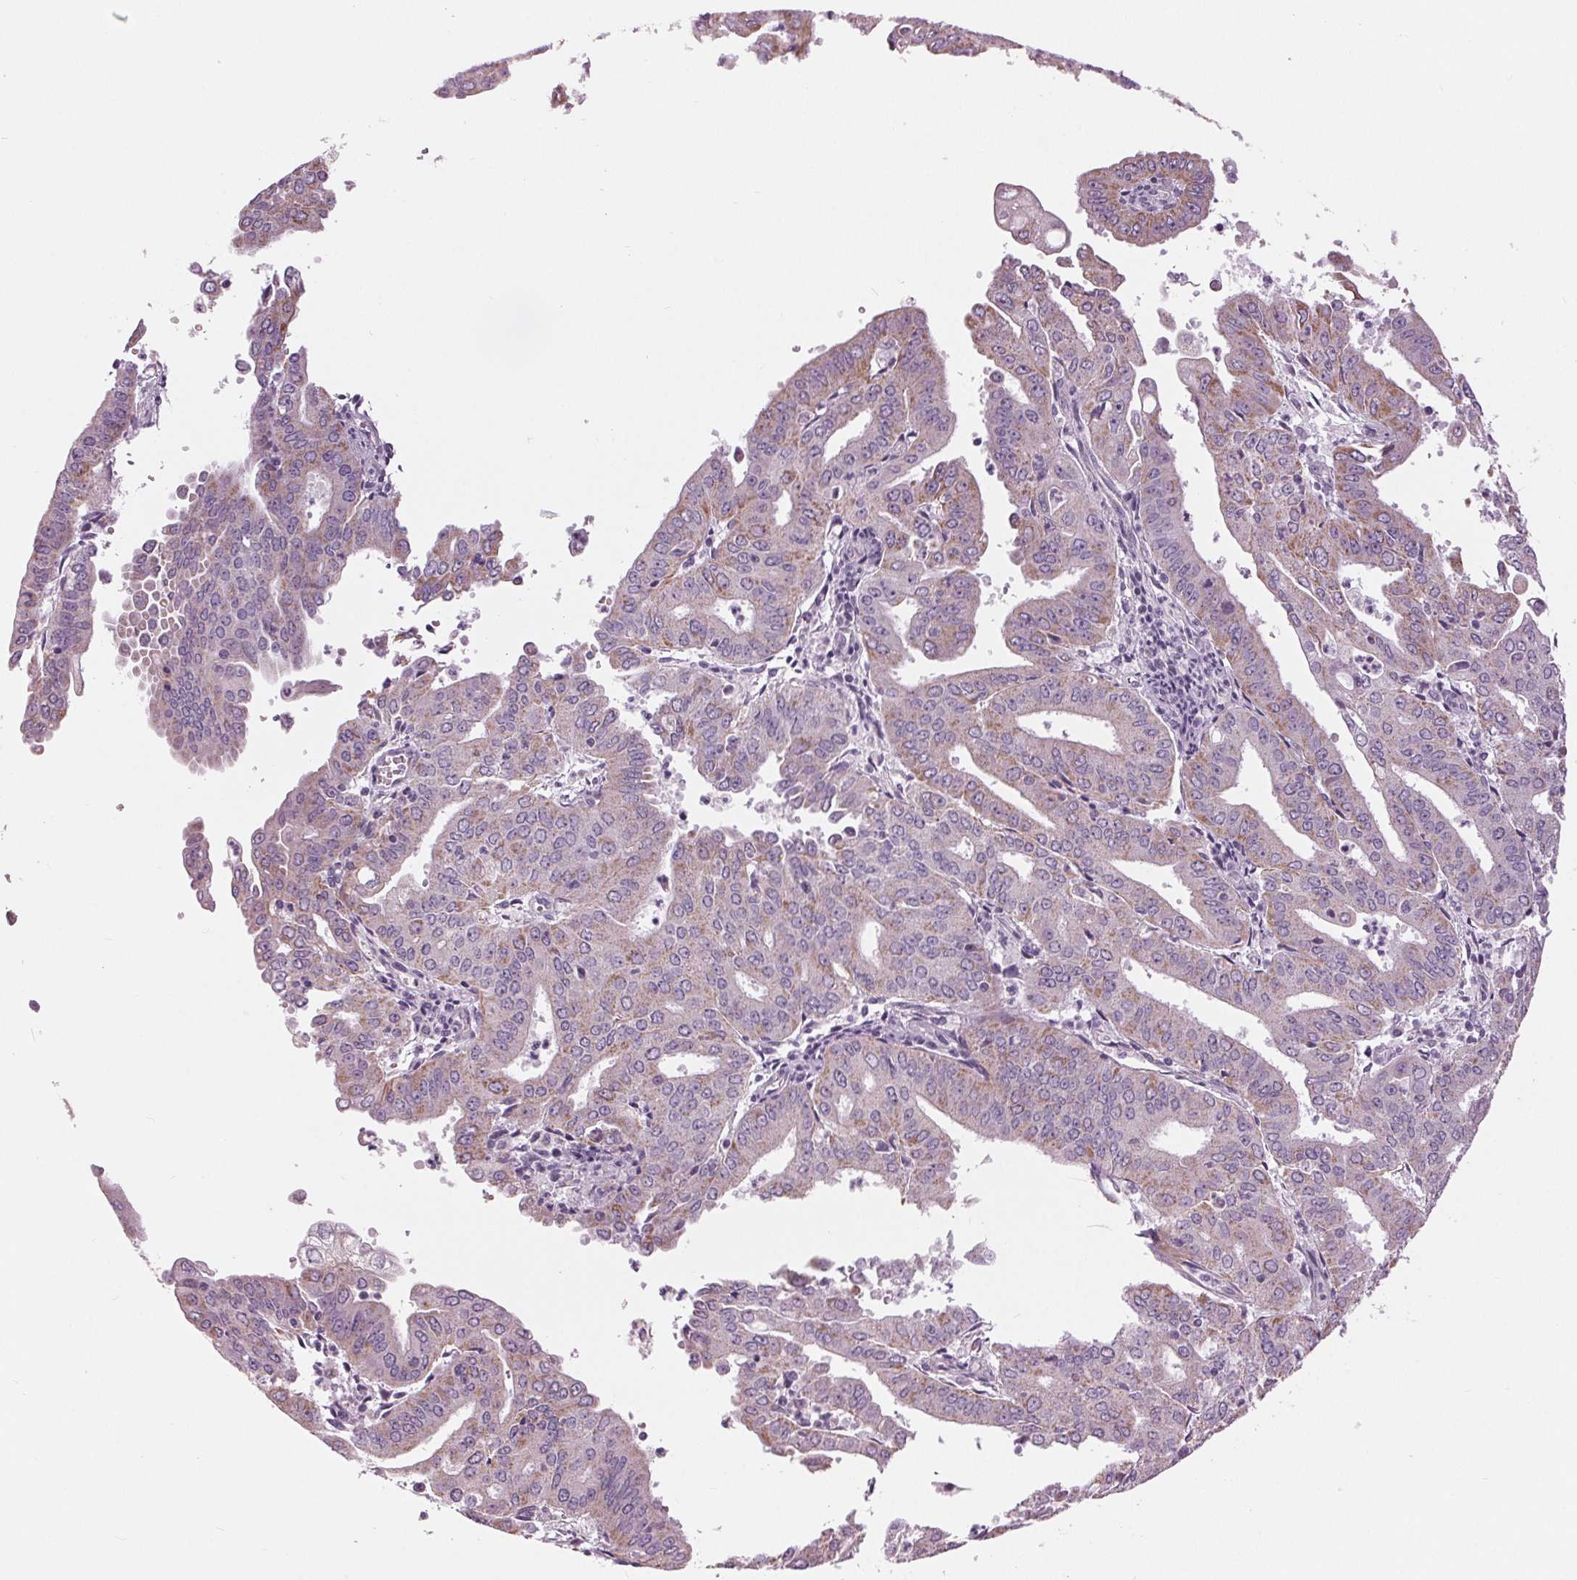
{"staining": {"intensity": "moderate", "quantity": "<25%", "location": "cytoplasmic/membranous"}, "tissue": "cervical cancer", "cell_type": "Tumor cells", "image_type": "cancer", "snomed": [{"axis": "morphology", "description": "Adenocarcinoma, NOS"}, {"axis": "topography", "description": "Cervix"}], "caption": "The immunohistochemical stain labels moderate cytoplasmic/membranous positivity in tumor cells of cervical adenocarcinoma tissue. (Stains: DAB in brown, nuclei in blue, Microscopy: brightfield microscopy at high magnification).", "gene": "SAMD4A", "patient": {"sex": "female", "age": 56}}